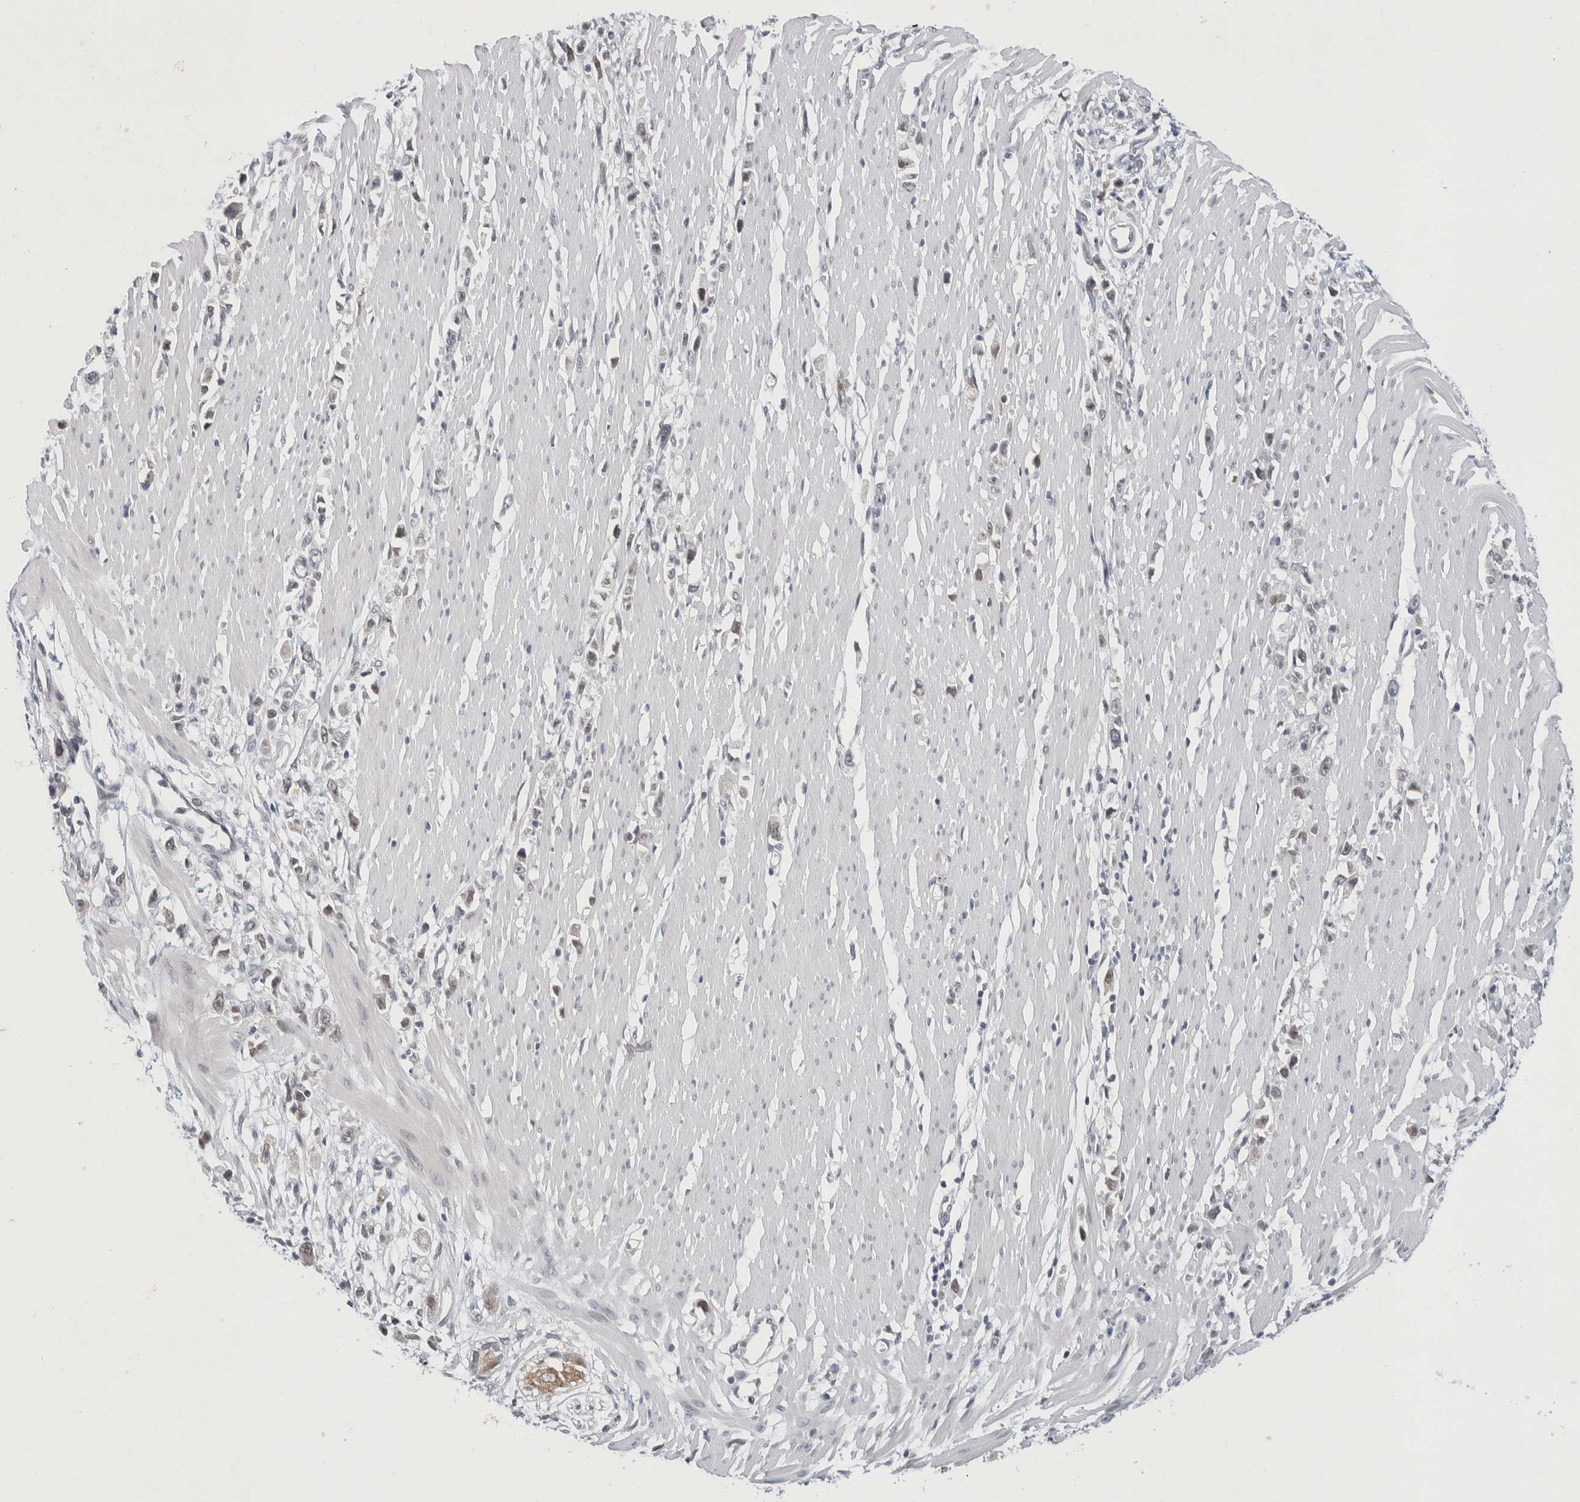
{"staining": {"intensity": "negative", "quantity": "none", "location": "none"}, "tissue": "stomach cancer", "cell_type": "Tumor cells", "image_type": "cancer", "snomed": [{"axis": "morphology", "description": "Adenocarcinoma, NOS"}, {"axis": "topography", "description": "Stomach"}], "caption": "An image of human stomach cancer is negative for staining in tumor cells. (DAB (3,3'-diaminobenzidine) immunohistochemistry with hematoxylin counter stain).", "gene": "CRAT", "patient": {"sex": "female", "age": 59}}